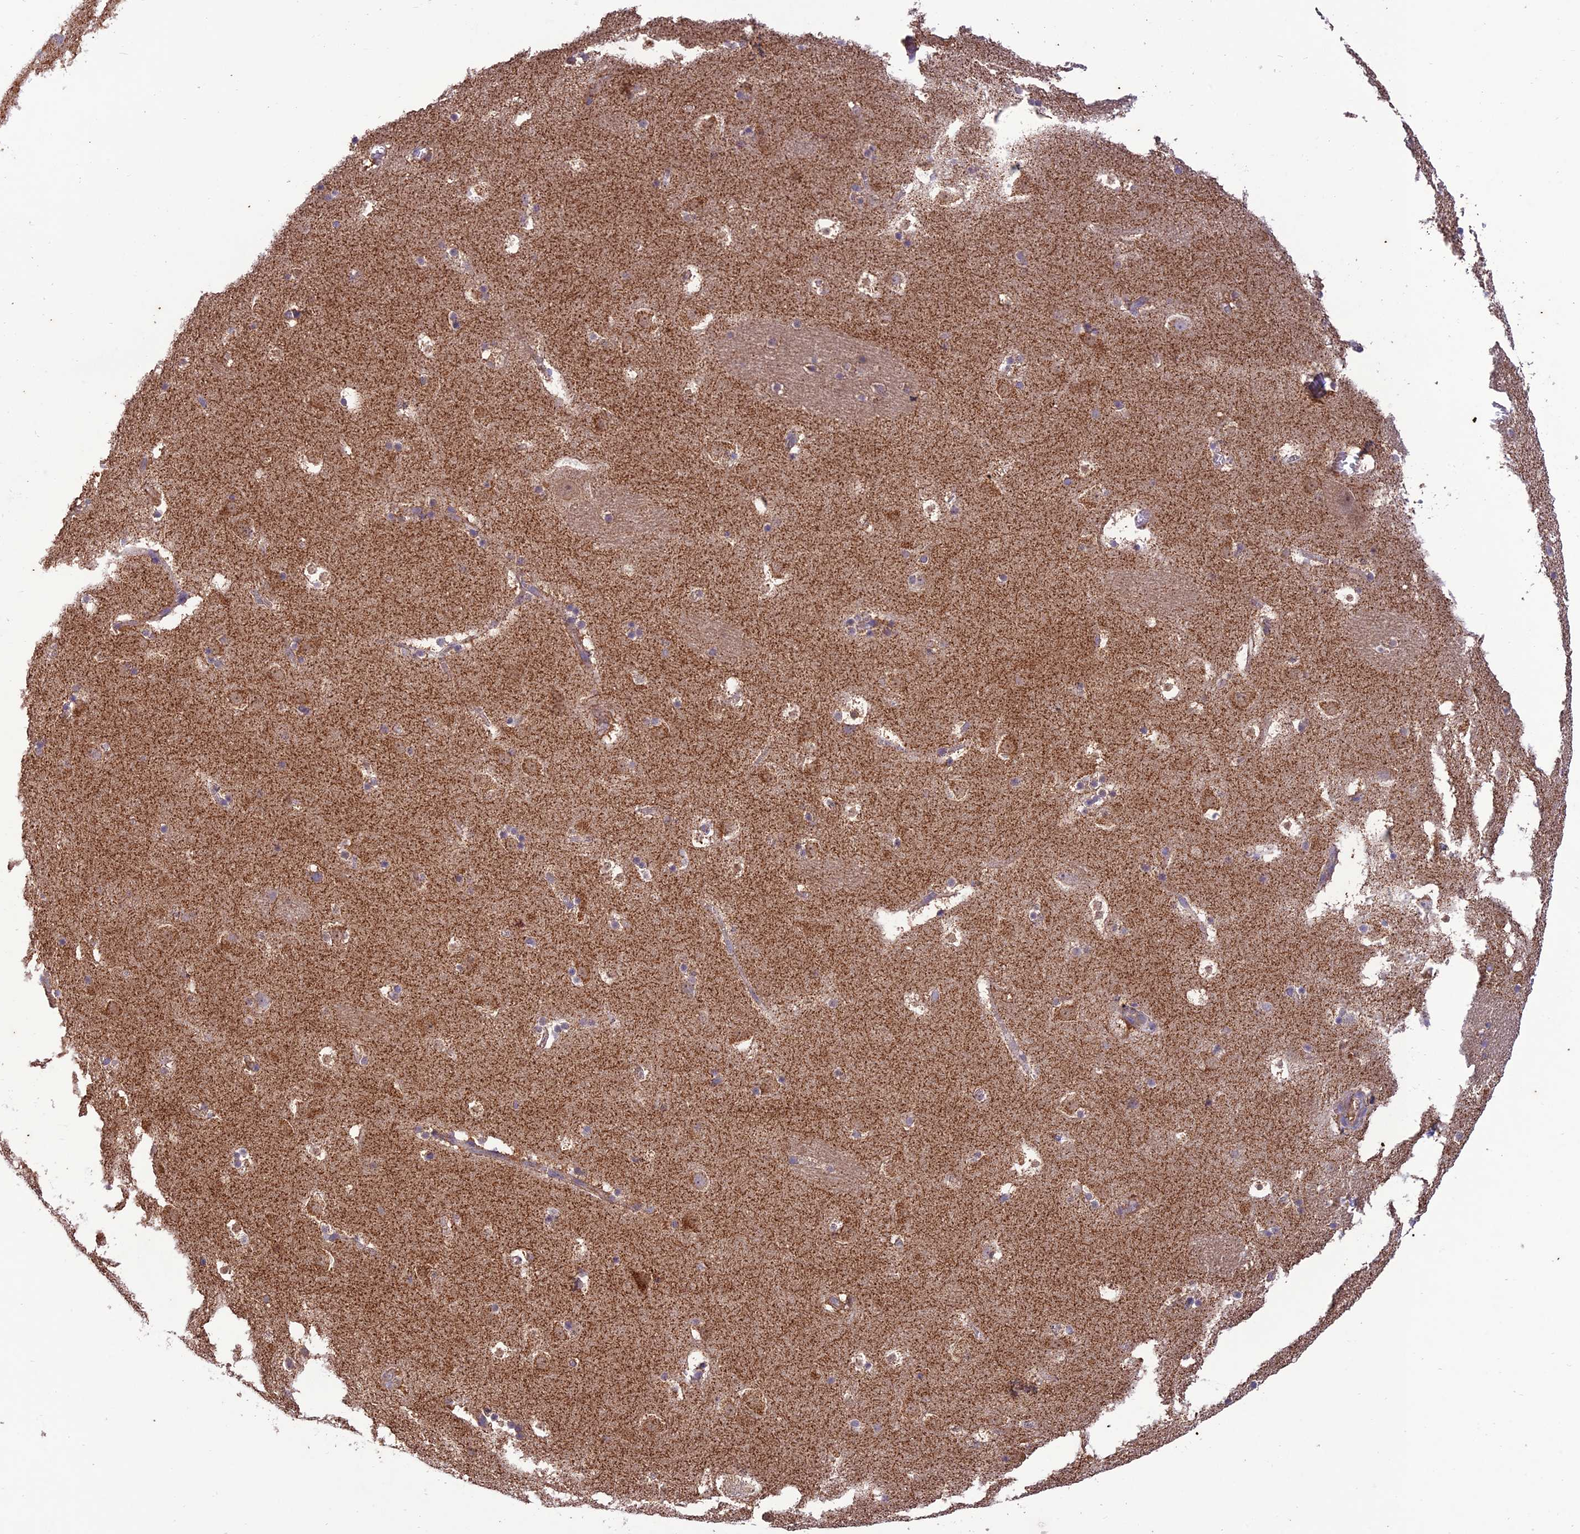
{"staining": {"intensity": "weak", "quantity": "25%-75%", "location": "cytoplasmic/membranous"}, "tissue": "caudate", "cell_type": "Glial cells", "image_type": "normal", "snomed": [{"axis": "morphology", "description": "Normal tissue, NOS"}, {"axis": "topography", "description": "Lateral ventricle wall"}], "caption": "Benign caudate was stained to show a protein in brown. There is low levels of weak cytoplasmic/membranous positivity in about 25%-75% of glial cells.", "gene": "NDUFAF1", "patient": {"sex": "male", "age": 45}}